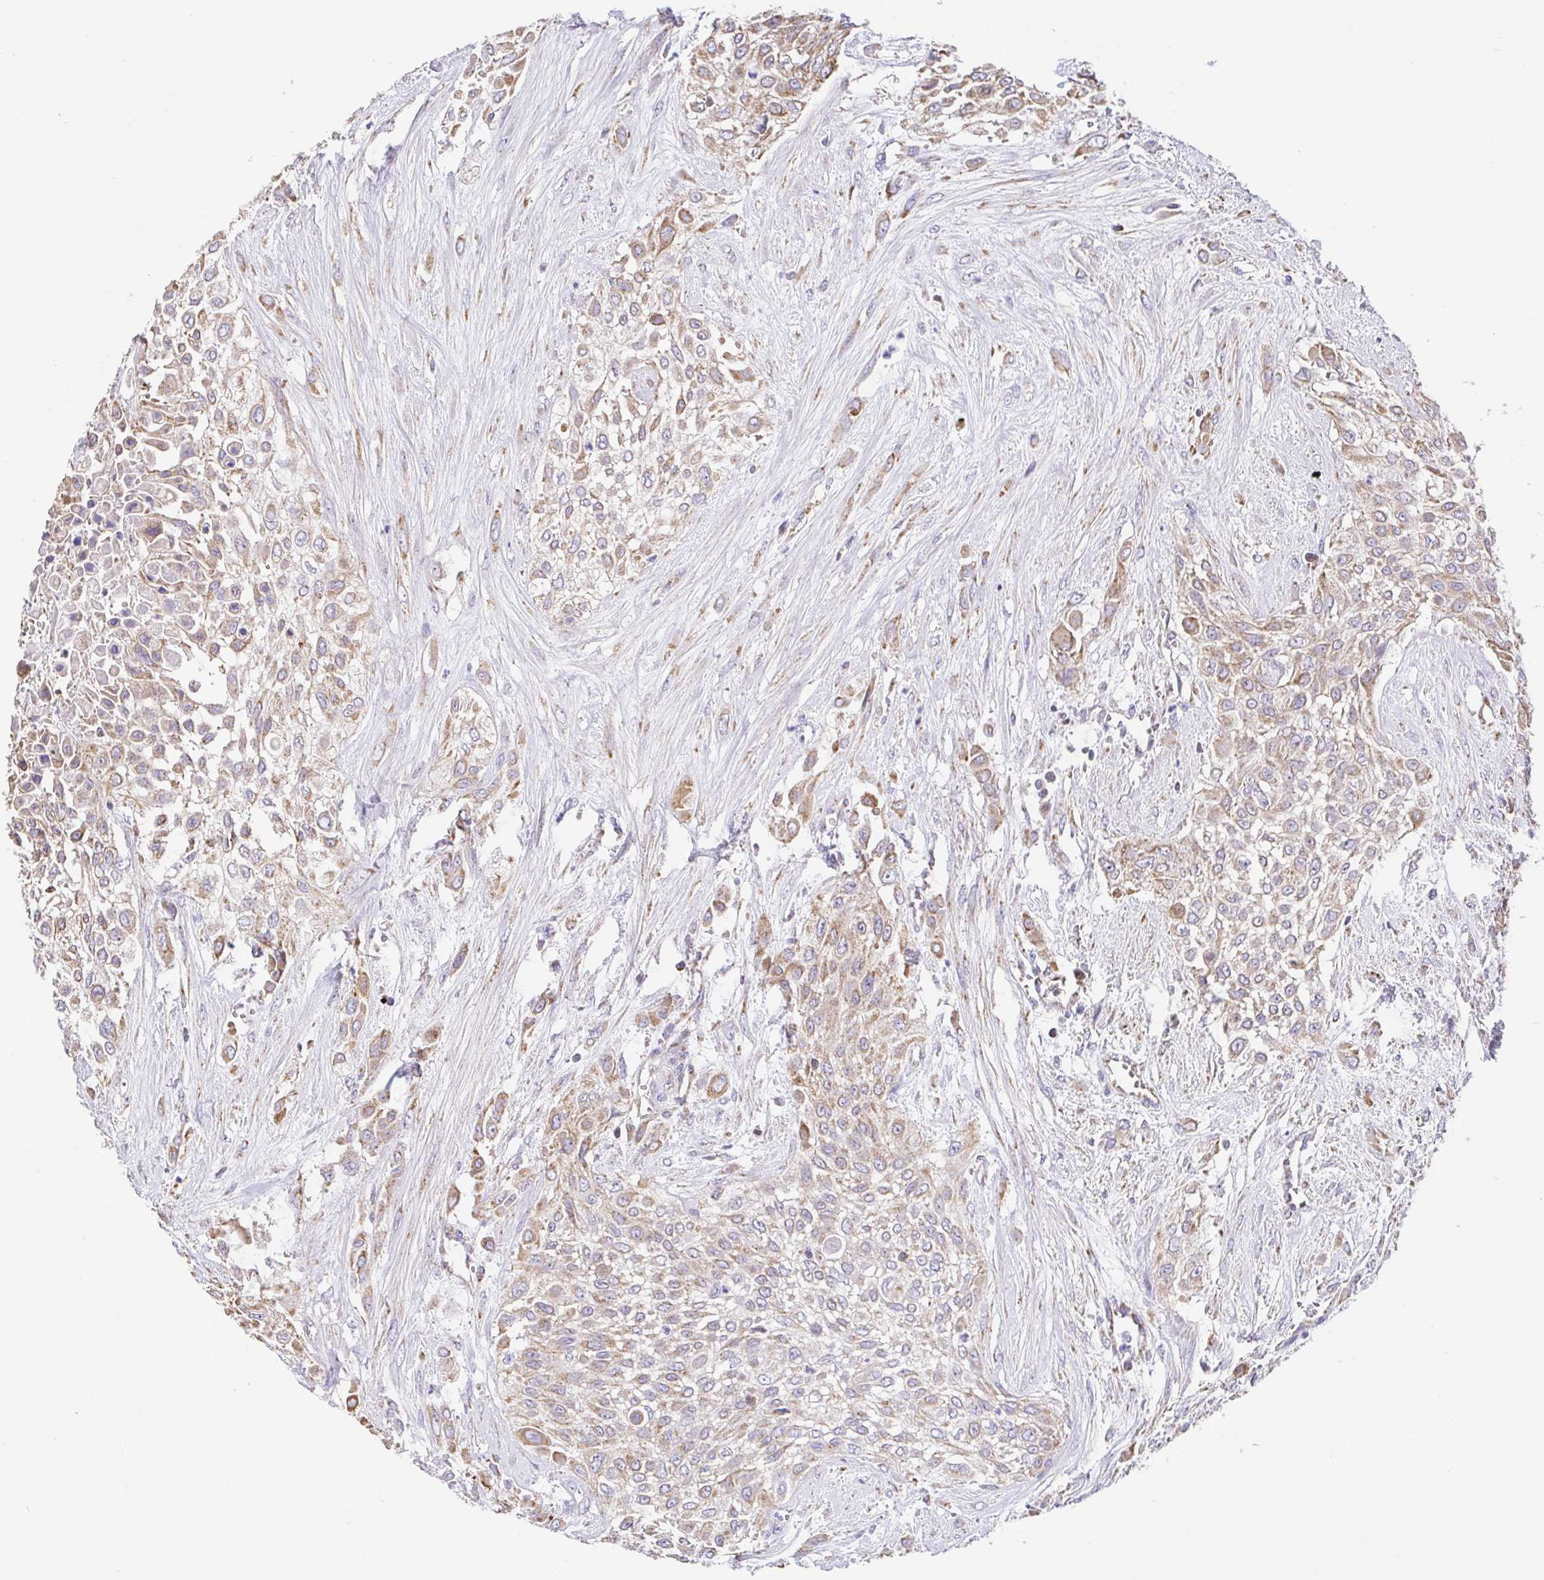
{"staining": {"intensity": "moderate", "quantity": ">75%", "location": "cytoplasmic/membranous"}, "tissue": "urothelial cancer", "cell_type": "Tumor cells", "image_type": "cancer", "snomed": [{"axis": "morphology", "description": "Urothelial carcinoma, High grade"}, {"axis": "topography", "description": "Urinary bladder"}], "caption": "IHC of human high-grade urothelial carcinoma displays medium levels of moderate cytoplasmic/membranous expression in approximately >75% of tumor cells.", "gene": "GINM1", "patient": {"sex": "male", "age": 57}}